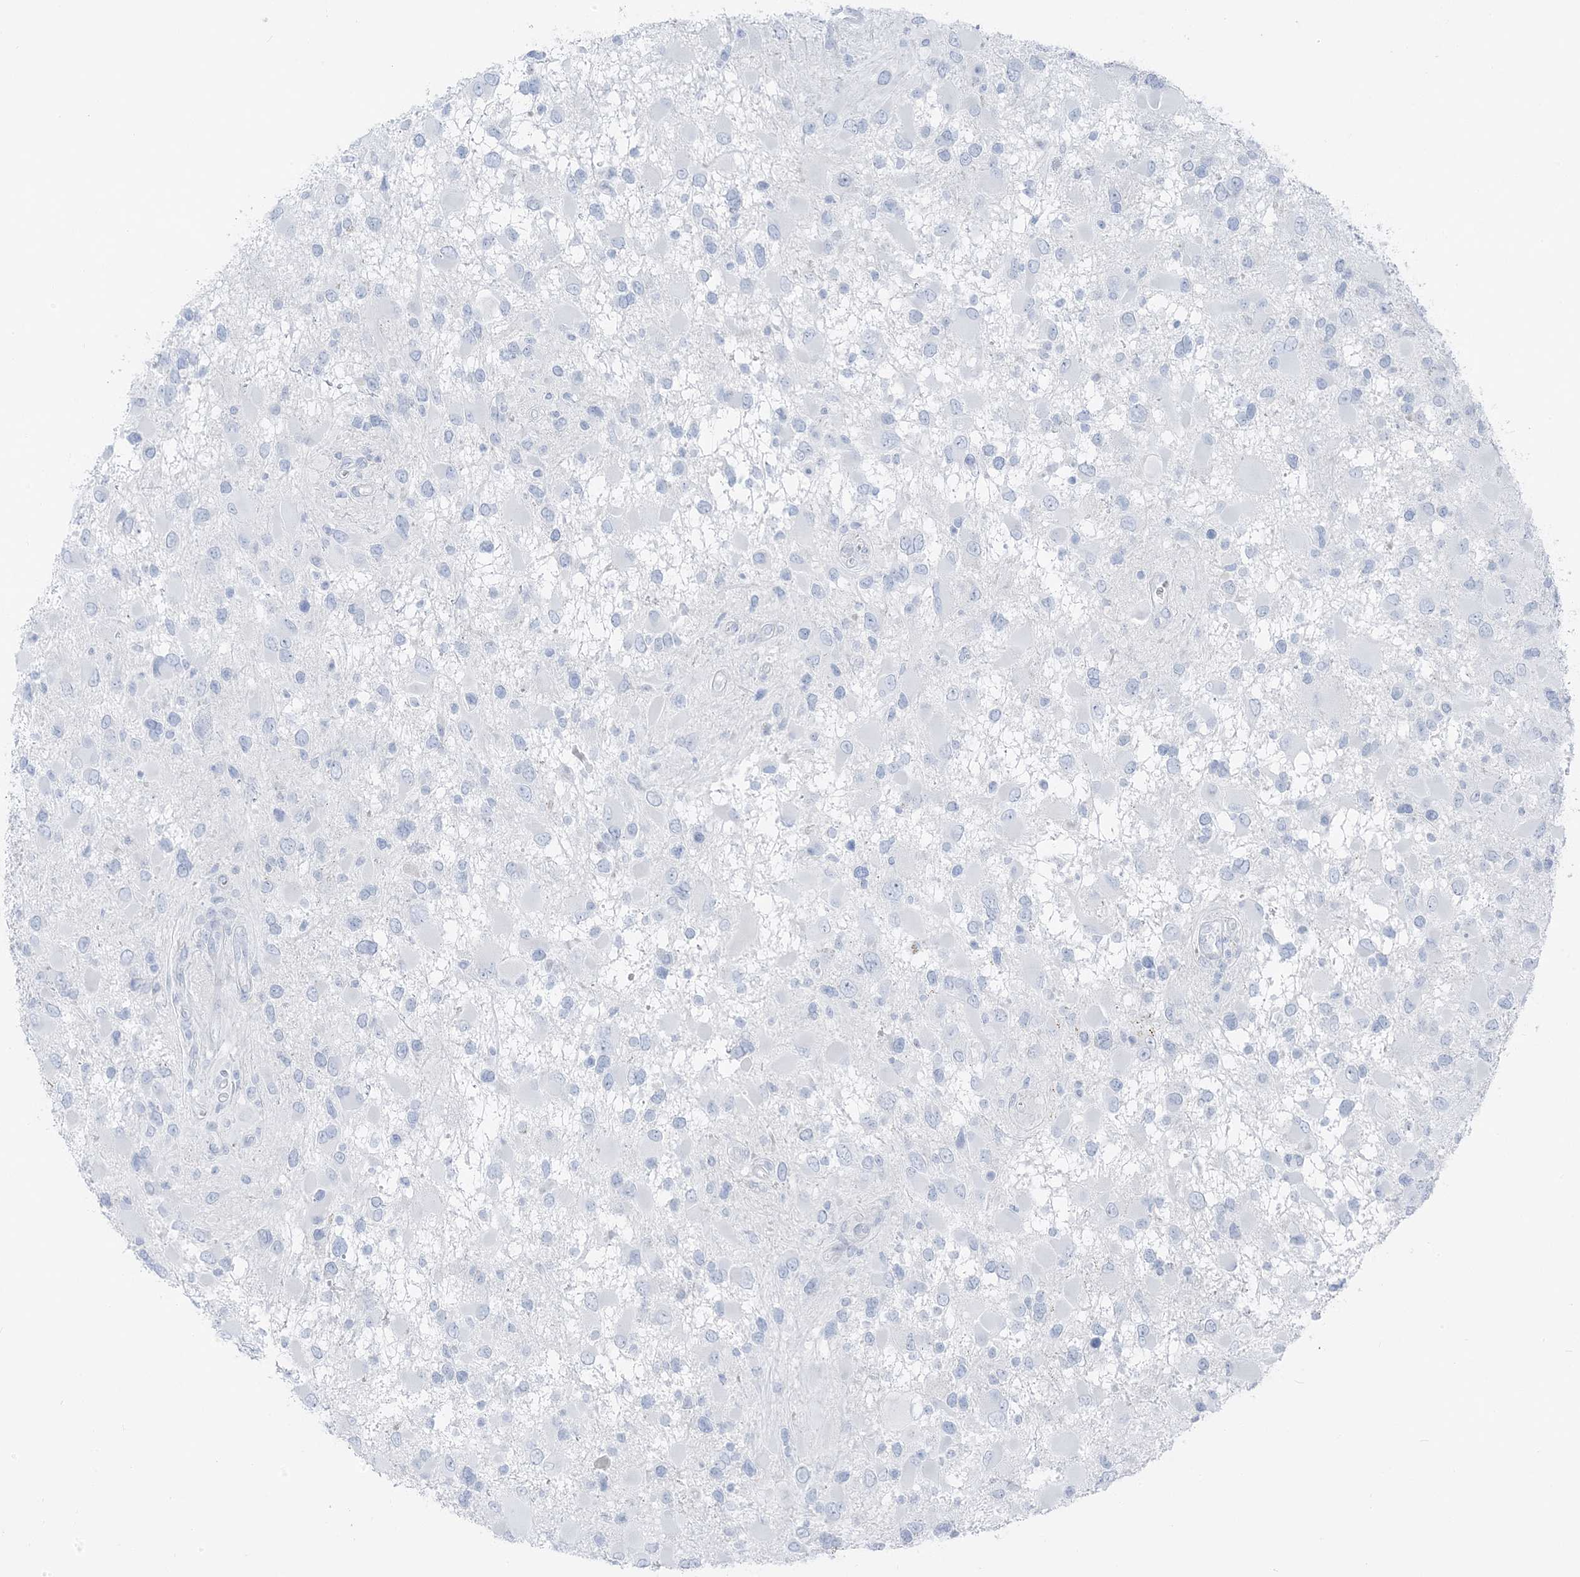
{"staining": {"intensity": "negative", "quantity": "none", "location": "none"}, "tissue": "glioma", "cell_type": "Tumor cells", "image_type": "cancer", "snomed": [{"axis": "morphology", "description": "Glioma, malignant, High grade"}, {"axis": "topography", "description": "Brain"}], "caption": "Tumor cells show no significant protein expression in high-grade glioma (malignant).", "gene": "ZFP64", "patient": {"sex": "male", "age": 53}}